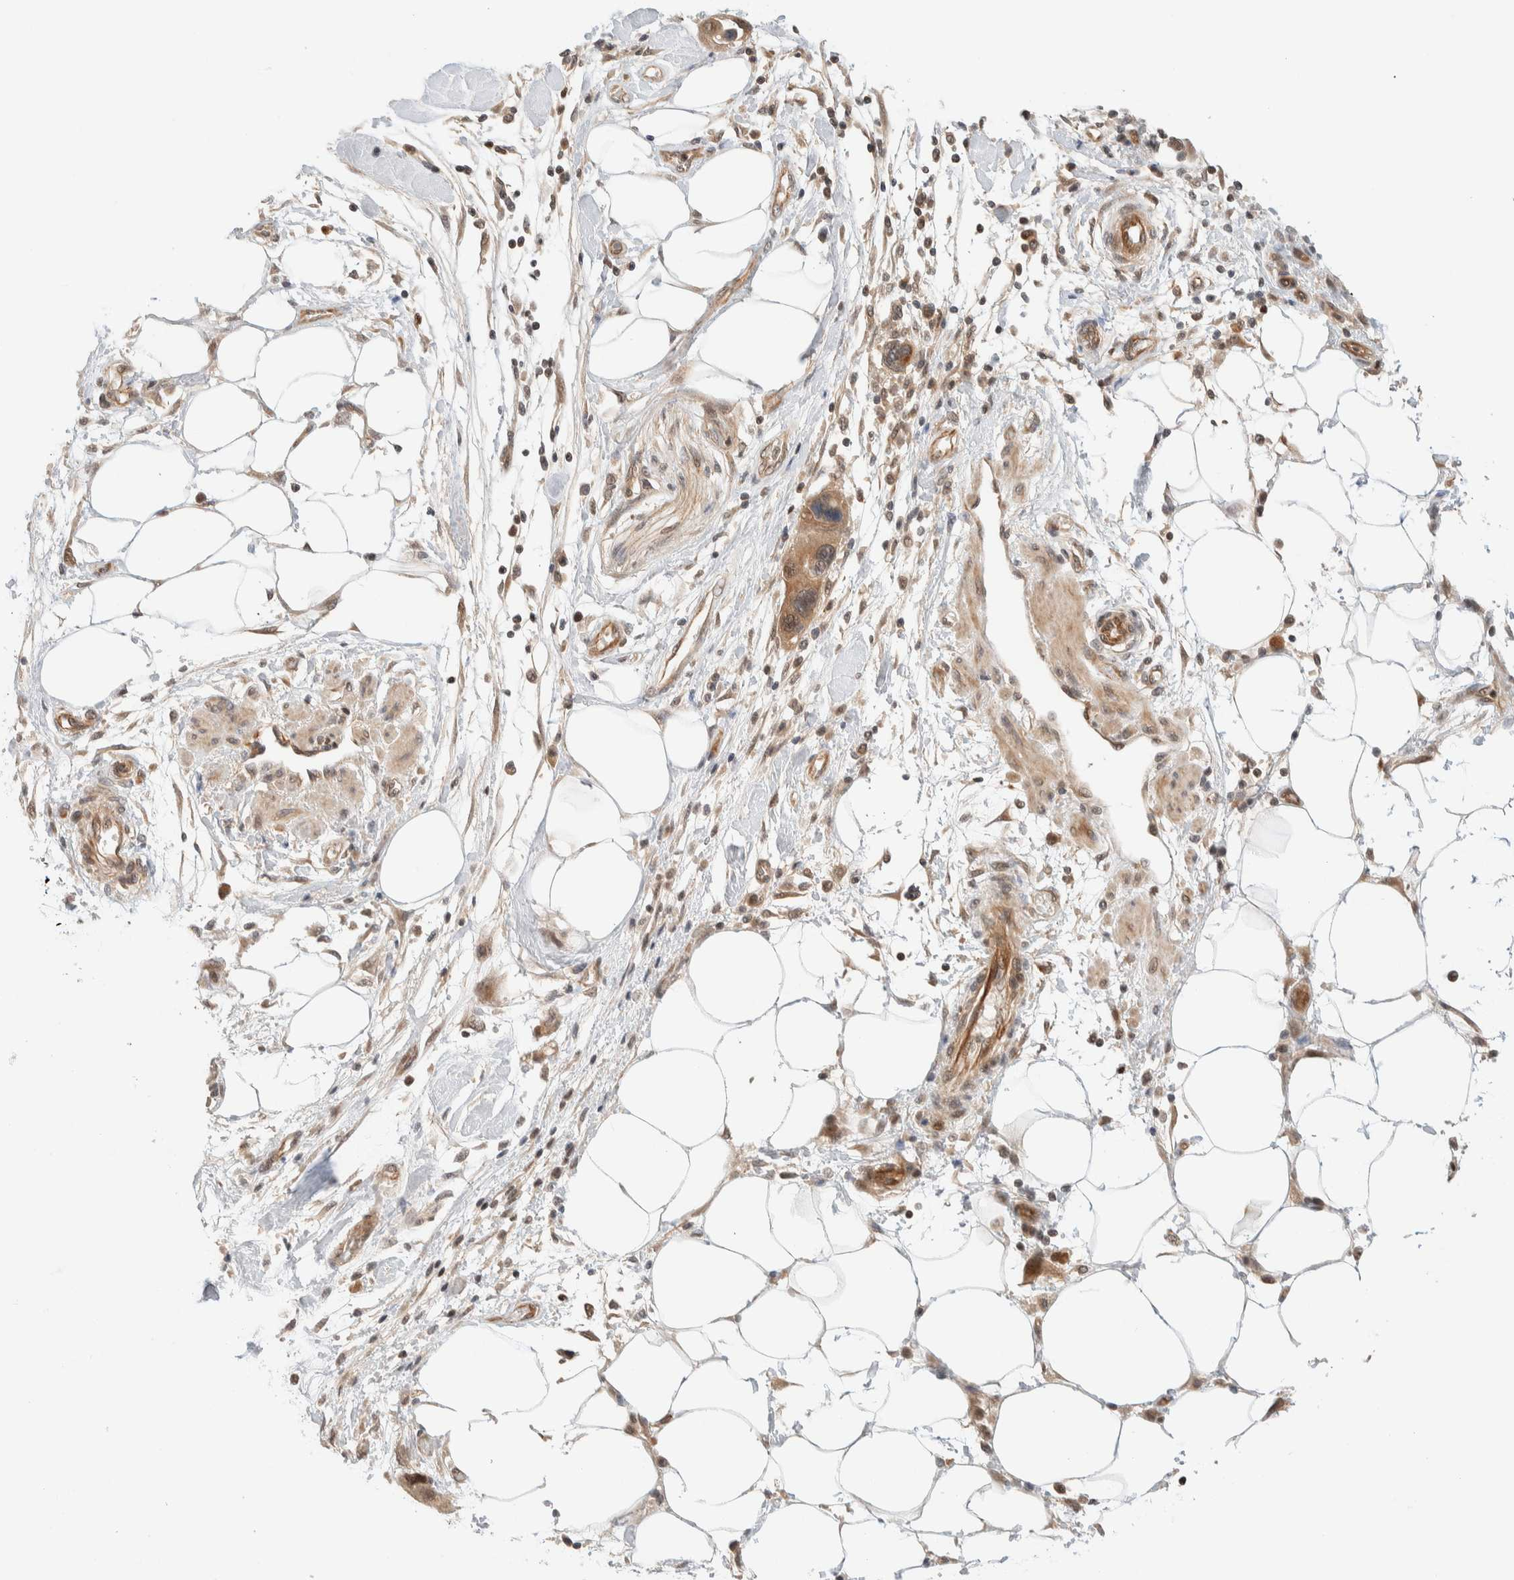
{"staining": {"intensity": "moderate", "quantity": ">75%", "location": "cytoplasmic/membranous,nuclear"}, "tissue": "pancreatic cancer", "cell_type": "Tumor cells", "image_type": "cancer", "snomed": [{"axis": "morphology", "description": "Normal tissue, NOS"}, {"axis": "morphology", "description": "Adenocarcinoma, NOS"}, {"axis": "topography", "description": "Pancreas"}], "caption": "Brown immunohistochemical staining in pancreatic adenocarcinoma demonstrates moderate cytoplasmic/membranous and nuclear staining in about >75% of tumor cells.", "gene": "C8orf76", "patient": {"sex": "female", "age": 71}}